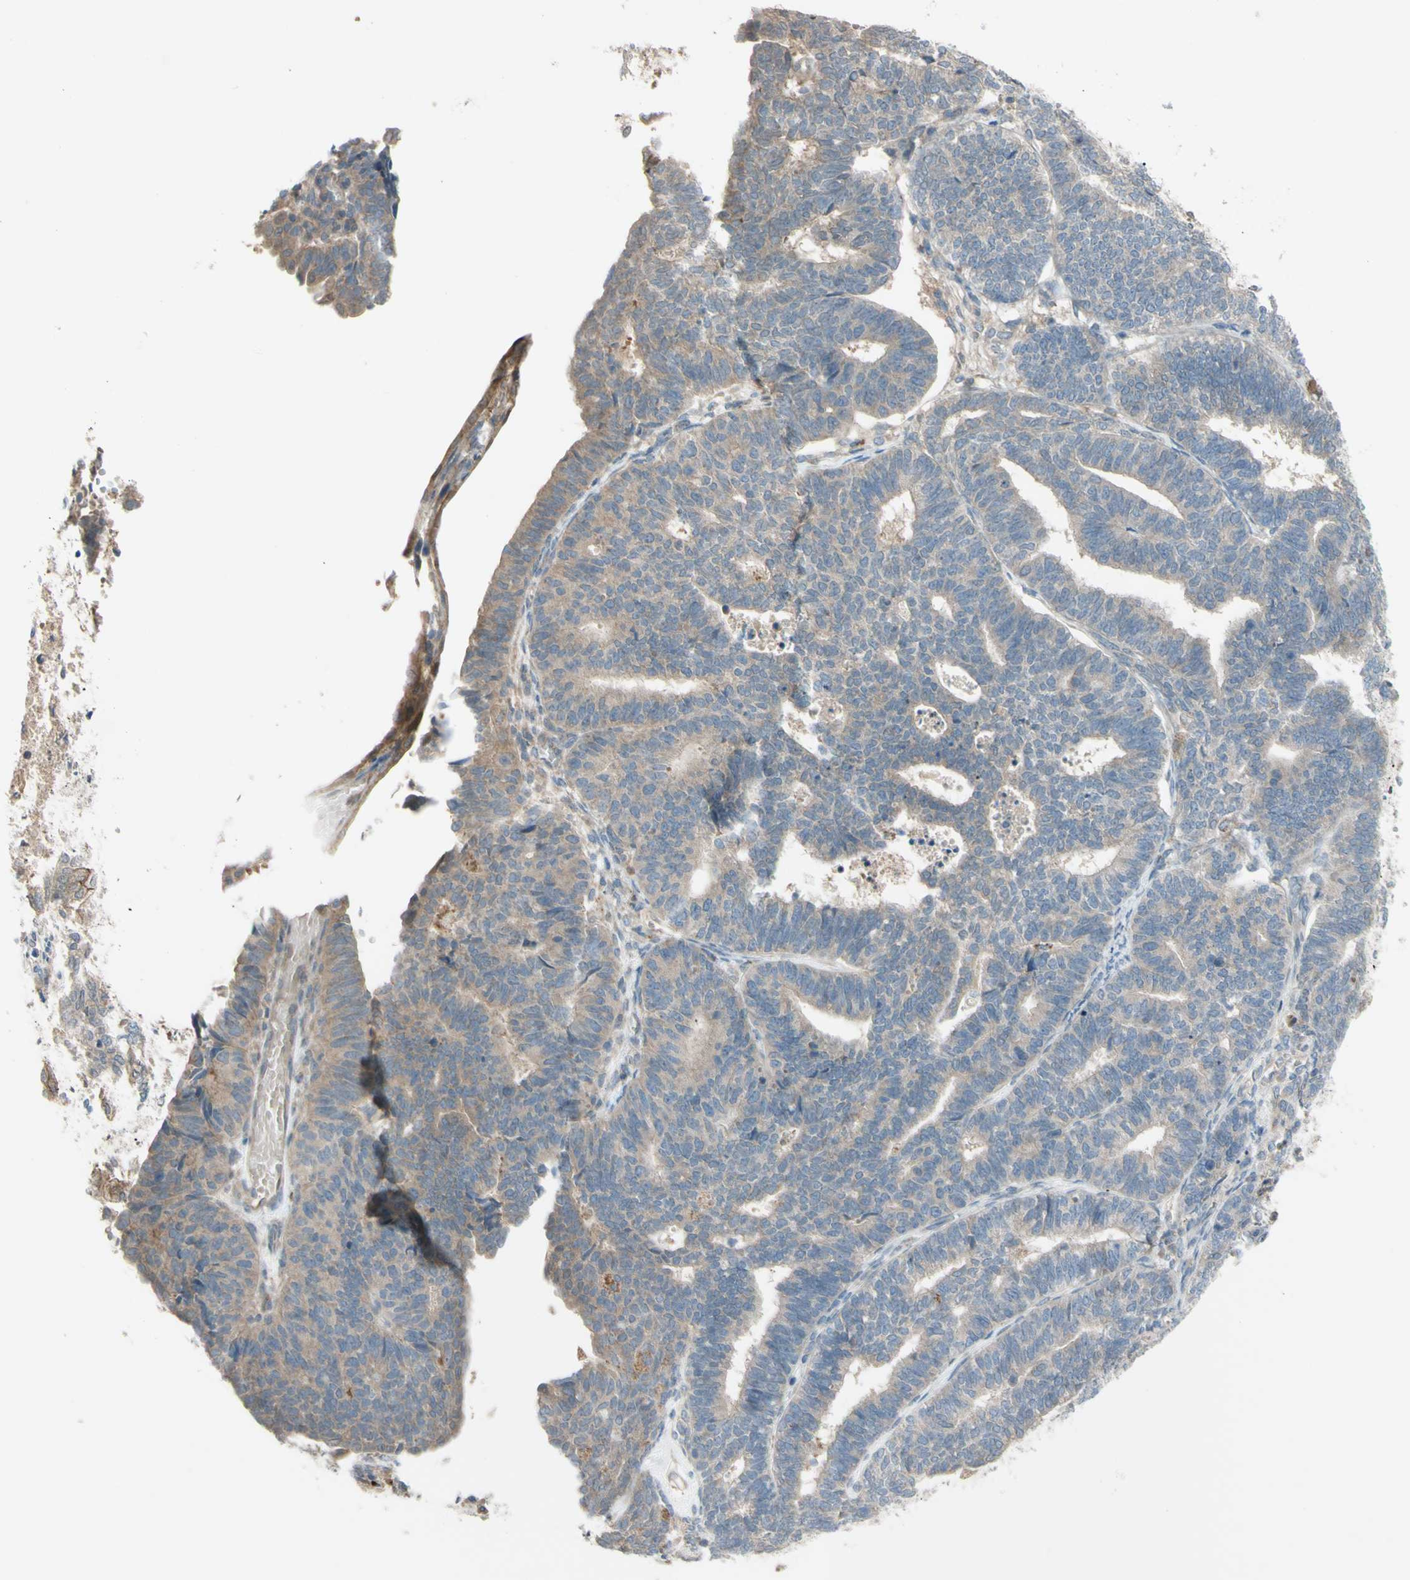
{"staining": {"intensity": "weak", "quantity": ">75%", "location": "cytoplasmic/membranous"}, "tissue": "endometrial cancer", "cell_type": "Tumor cells", "image_type": "cancer", "snomed": [{"axis": "morphology", "description": "Adenocarcinoma, NOS"}, {"axis": "topography", "description": "Endometrium"}], "caption": "An immunohistochemistry photomicrograph of neoplastic tissue is shown. Protein staining in brown highlights weak cytoplasmic/membranous positivity in adenocarcinoma (endometrial) within tumor cells.", "gene": "AFP", "patient": {"sex": "female", "age": 70}}